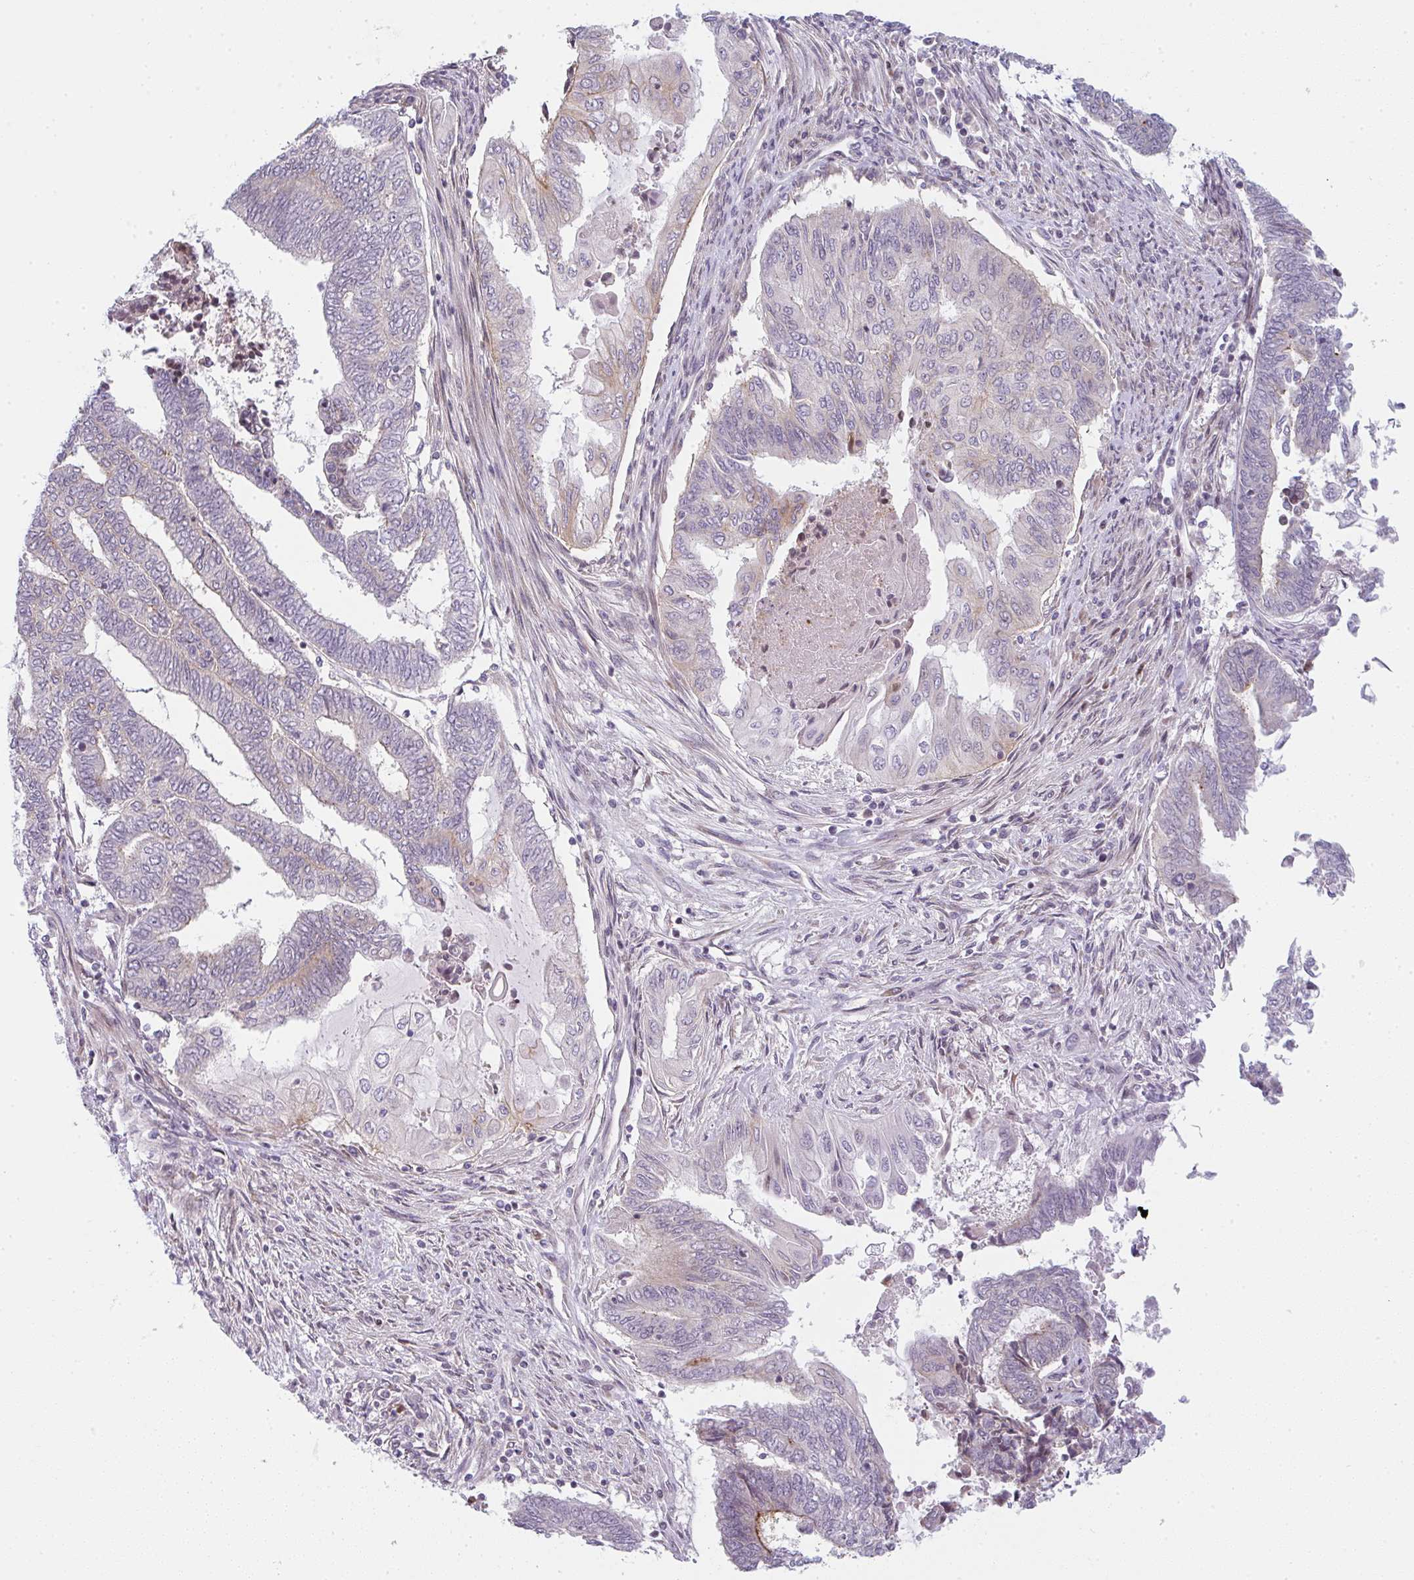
{"staining": {"intensity": "negative", "quantity": "none", "location": "none"}, "tissue": "endometrial cancer", "cell_type": "Tumor cells", "image_type": "cancer", "snomed": [{"axis": "morphology", "description": "Adenocarcinoma, NOS"}, {"axis": "topography", "description": "Uterus"}, {"axis": "topography", "description": "Endometrium"}], "caption": "Micrograph shows no protein staining in tumor cells of endometrial cancer (adenocarcinoma) tissue.", "gene": "TMEM237", "patient": {"sex": "female", "age": 70}}